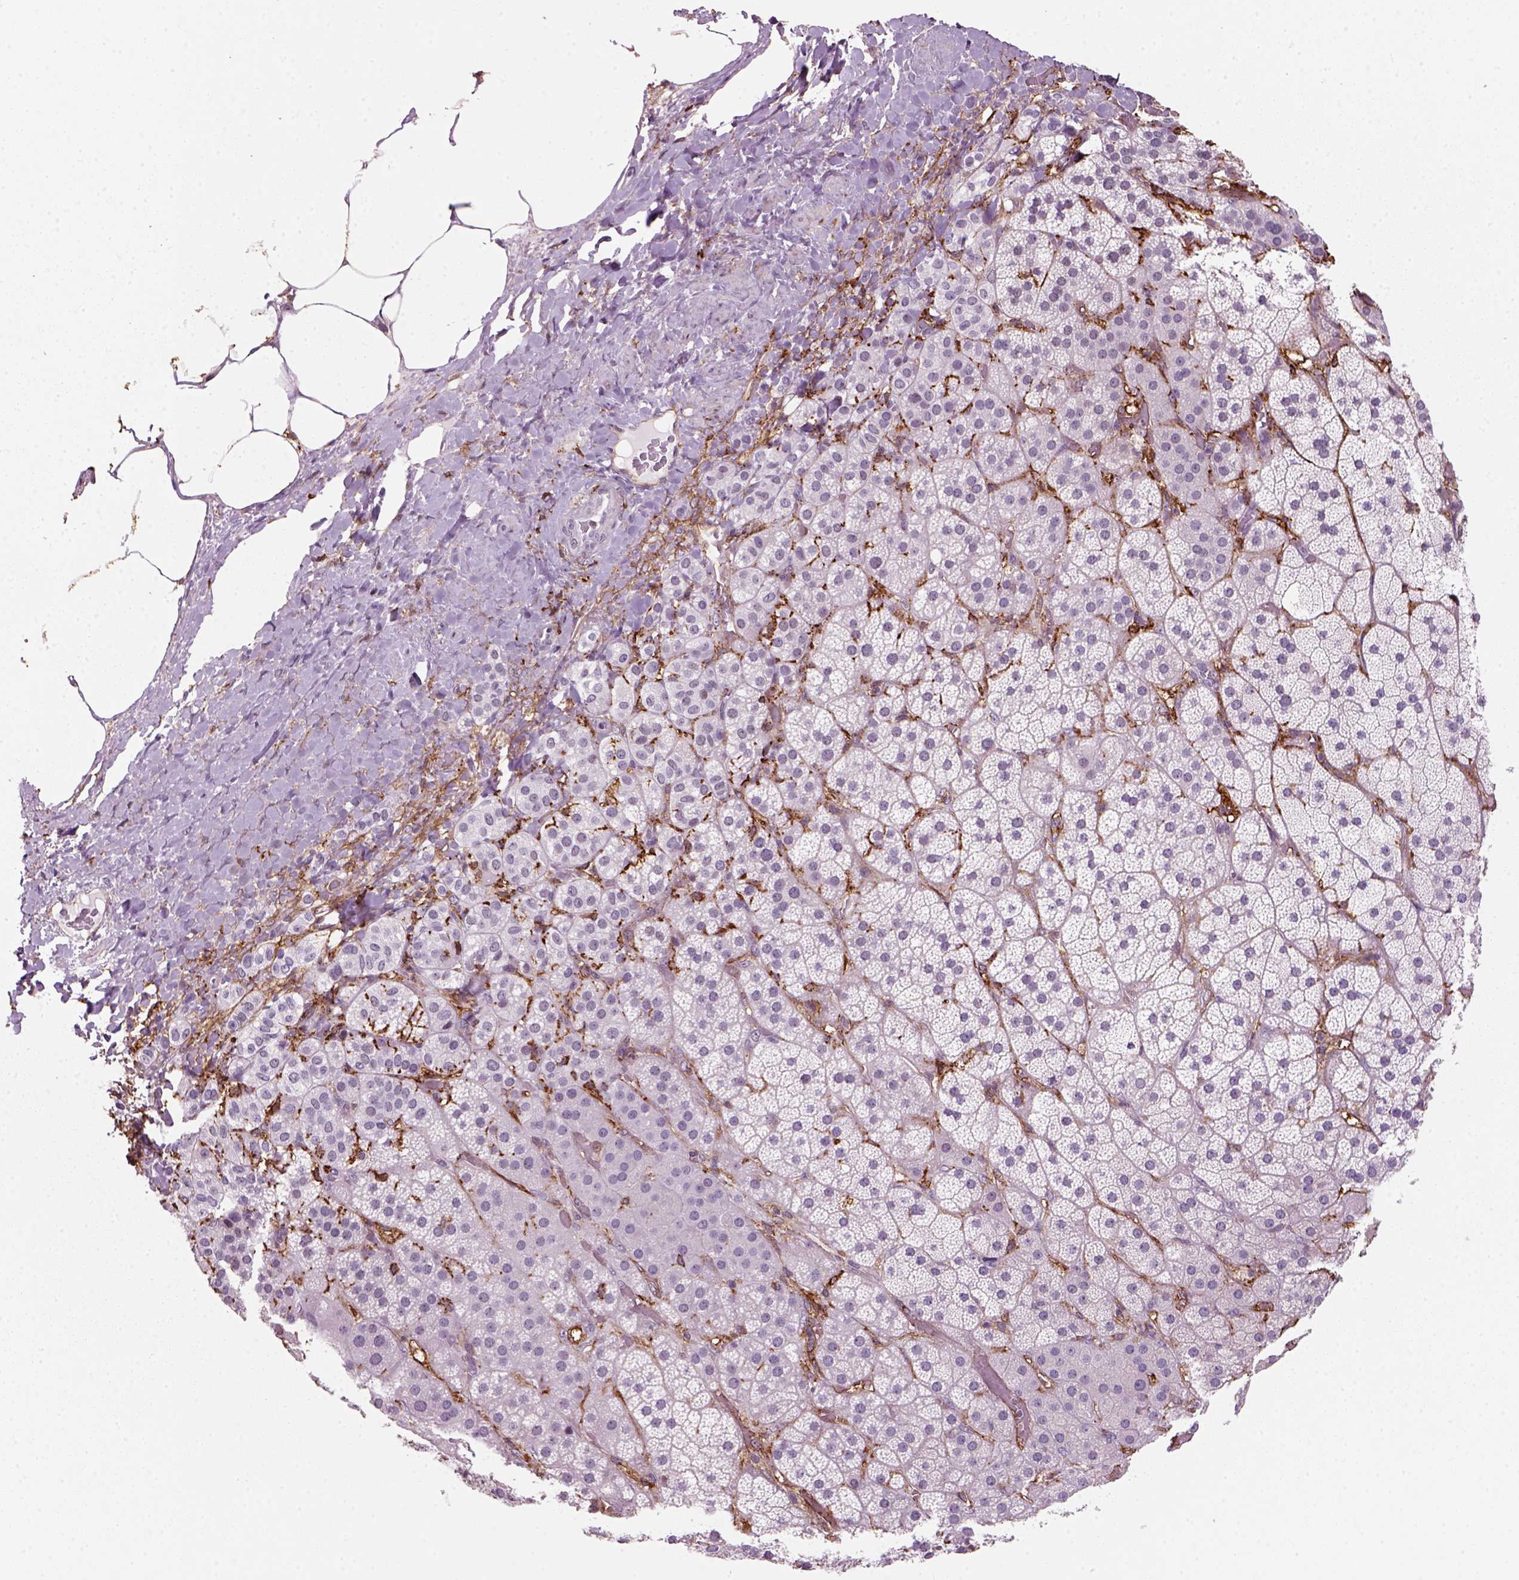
{"staining": {"intensity": "negative", "quantity": "none", "location": "none"}, "tissue": "adrenal gland", "cell_type": "Glandular cells", "image_type": "normal", "snomed": [{"axis": "morphology", "description": "Normal tissue, NOS"}, {"axis": "topography", "description": "Adrenal gland"}], "caption": "There is no significant expression in glandular cells of adrenal gland.", "gene": "MARCKS", "patient": {"sex": "male", "age": 57}}